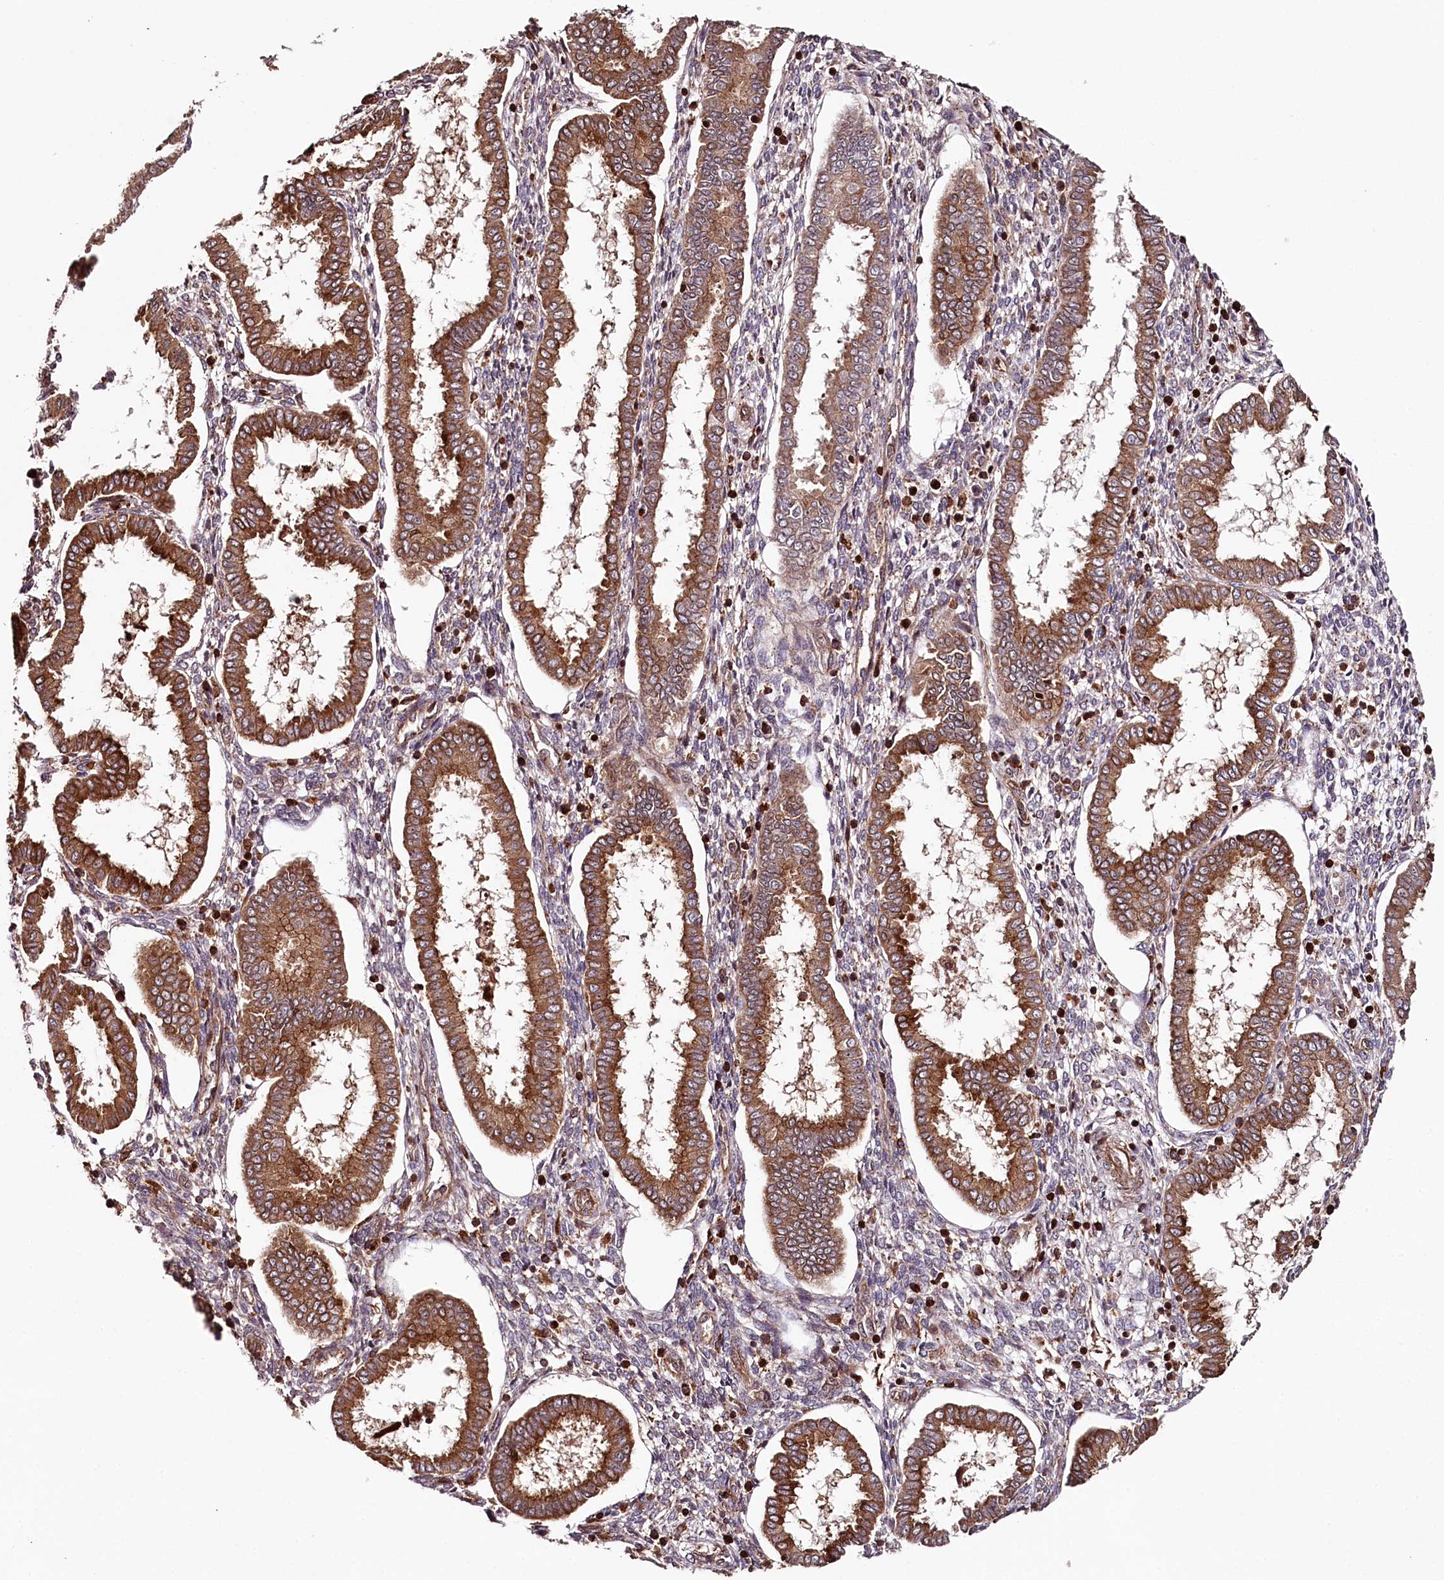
{"staining": {"intensity": "moderate", "quantity": "<25%", "location": "cytoplasmic/membranous"}, "tissue": "endometrium", "cell_type": "Cells in endometrial stroma", "image_type": "normal", "snomed": [{"axis": "morphology", "description": "Normal tissue, NOS"}, {"axis": "topography", "description": "Endometrium"}], "caption": "Brown immunohistochemical staining in benign endometrium reveals moderate cytoplasmic/membranous positivity in approximately <25% of cells in endometrial stroma. (DAB (3,3'-diaminobenzidine) IHC with brightfield microscopy, high magnification).", "gene": "KIF14", "patient": {"sex": "female", "age": 24}}